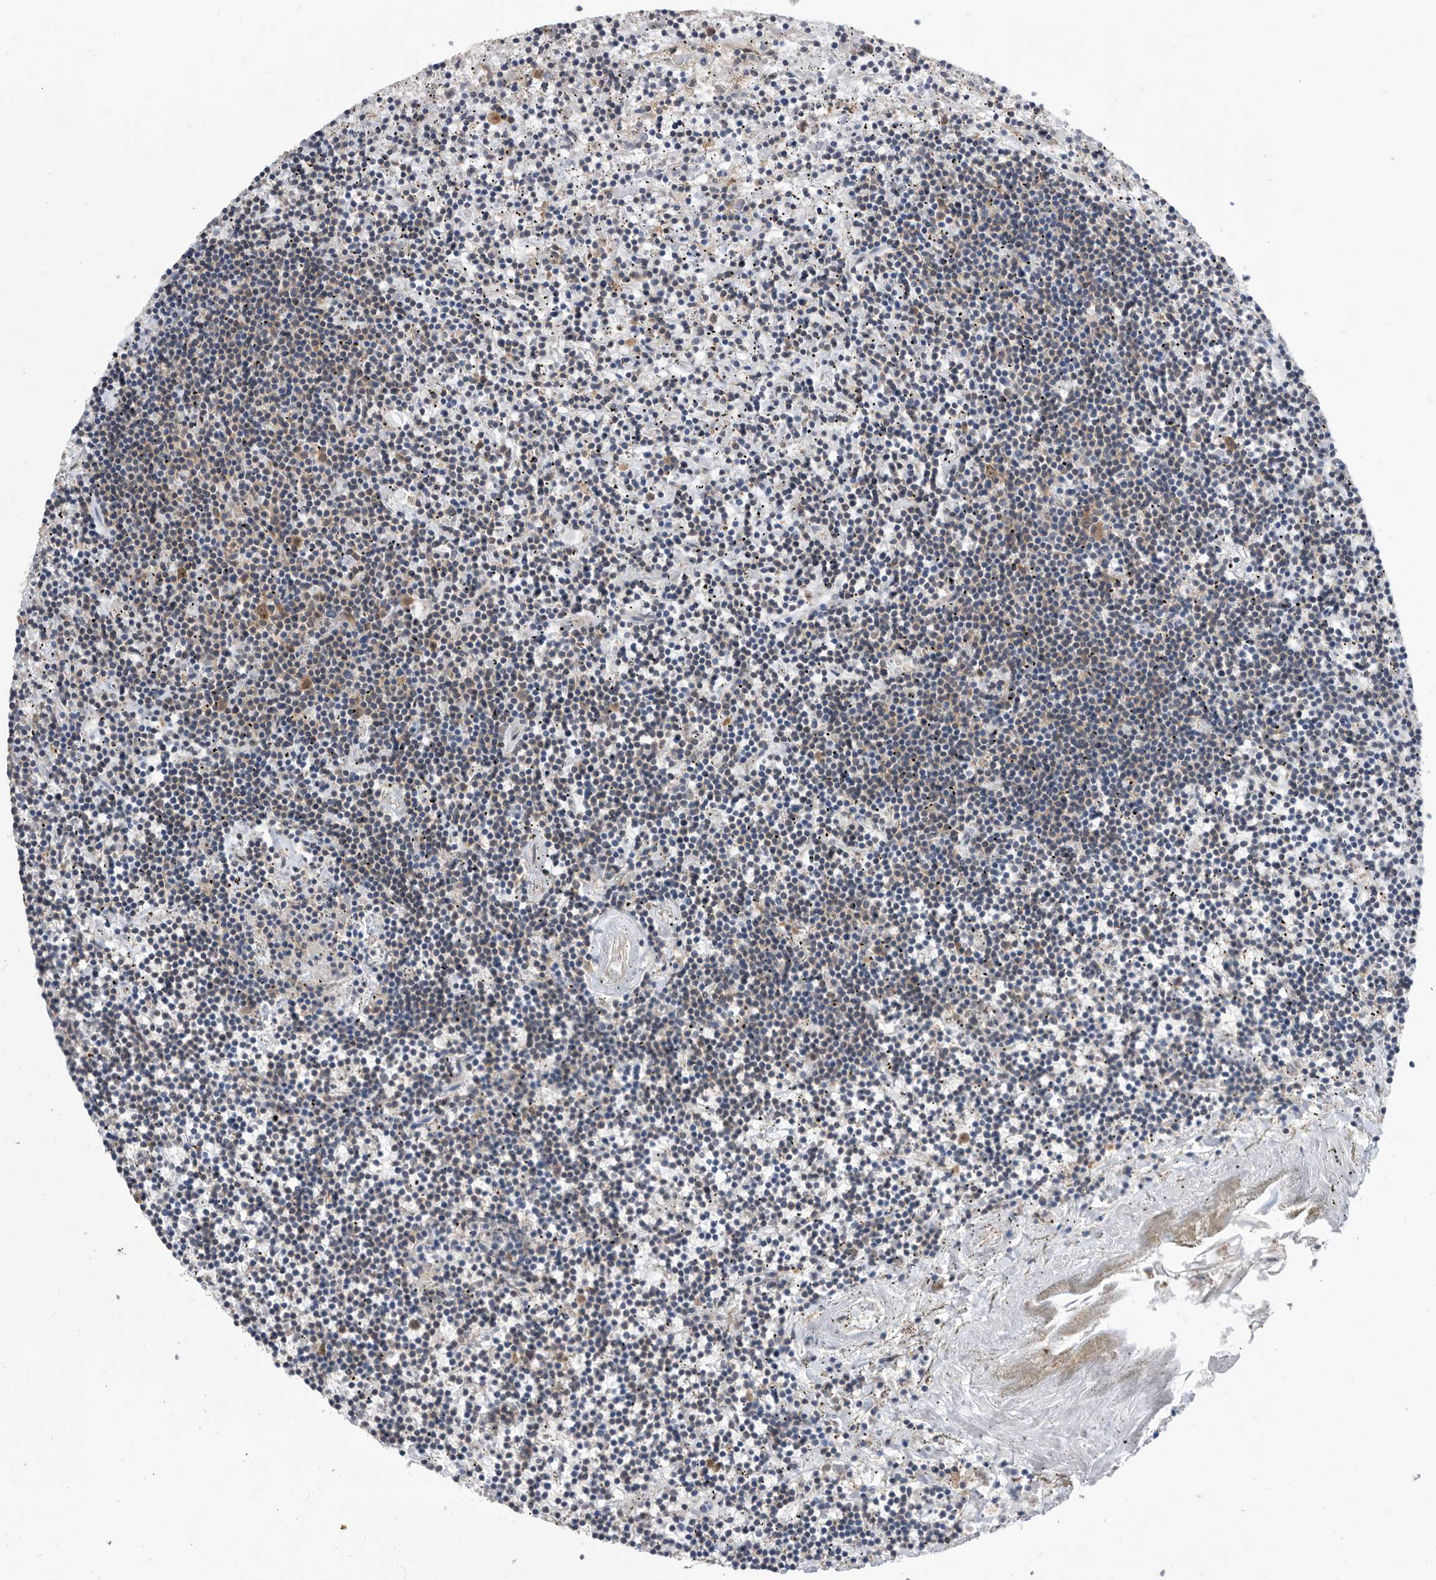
{"staining": {"intensity": "weak", "quantity": "<25%", "location": "cytoplasmic/membranous"}, "tissue": "lymphoma", "cell_type": "Tumor cells", "image_type": "cancer", "snomed": [{"axis": "morphology", "description": "Malignant lymphoma, non-Hodgkin's type, Low grade"}, {"axis": "topography", "description": "Spleen"}], "caption": "Micrograph shows no significant protein staining in tumor cells of malignant lymphoma, non-Hodgkin's type (low-grade).", "gene": "CCT4", "patient": {"sex": "male", "age": 76}}